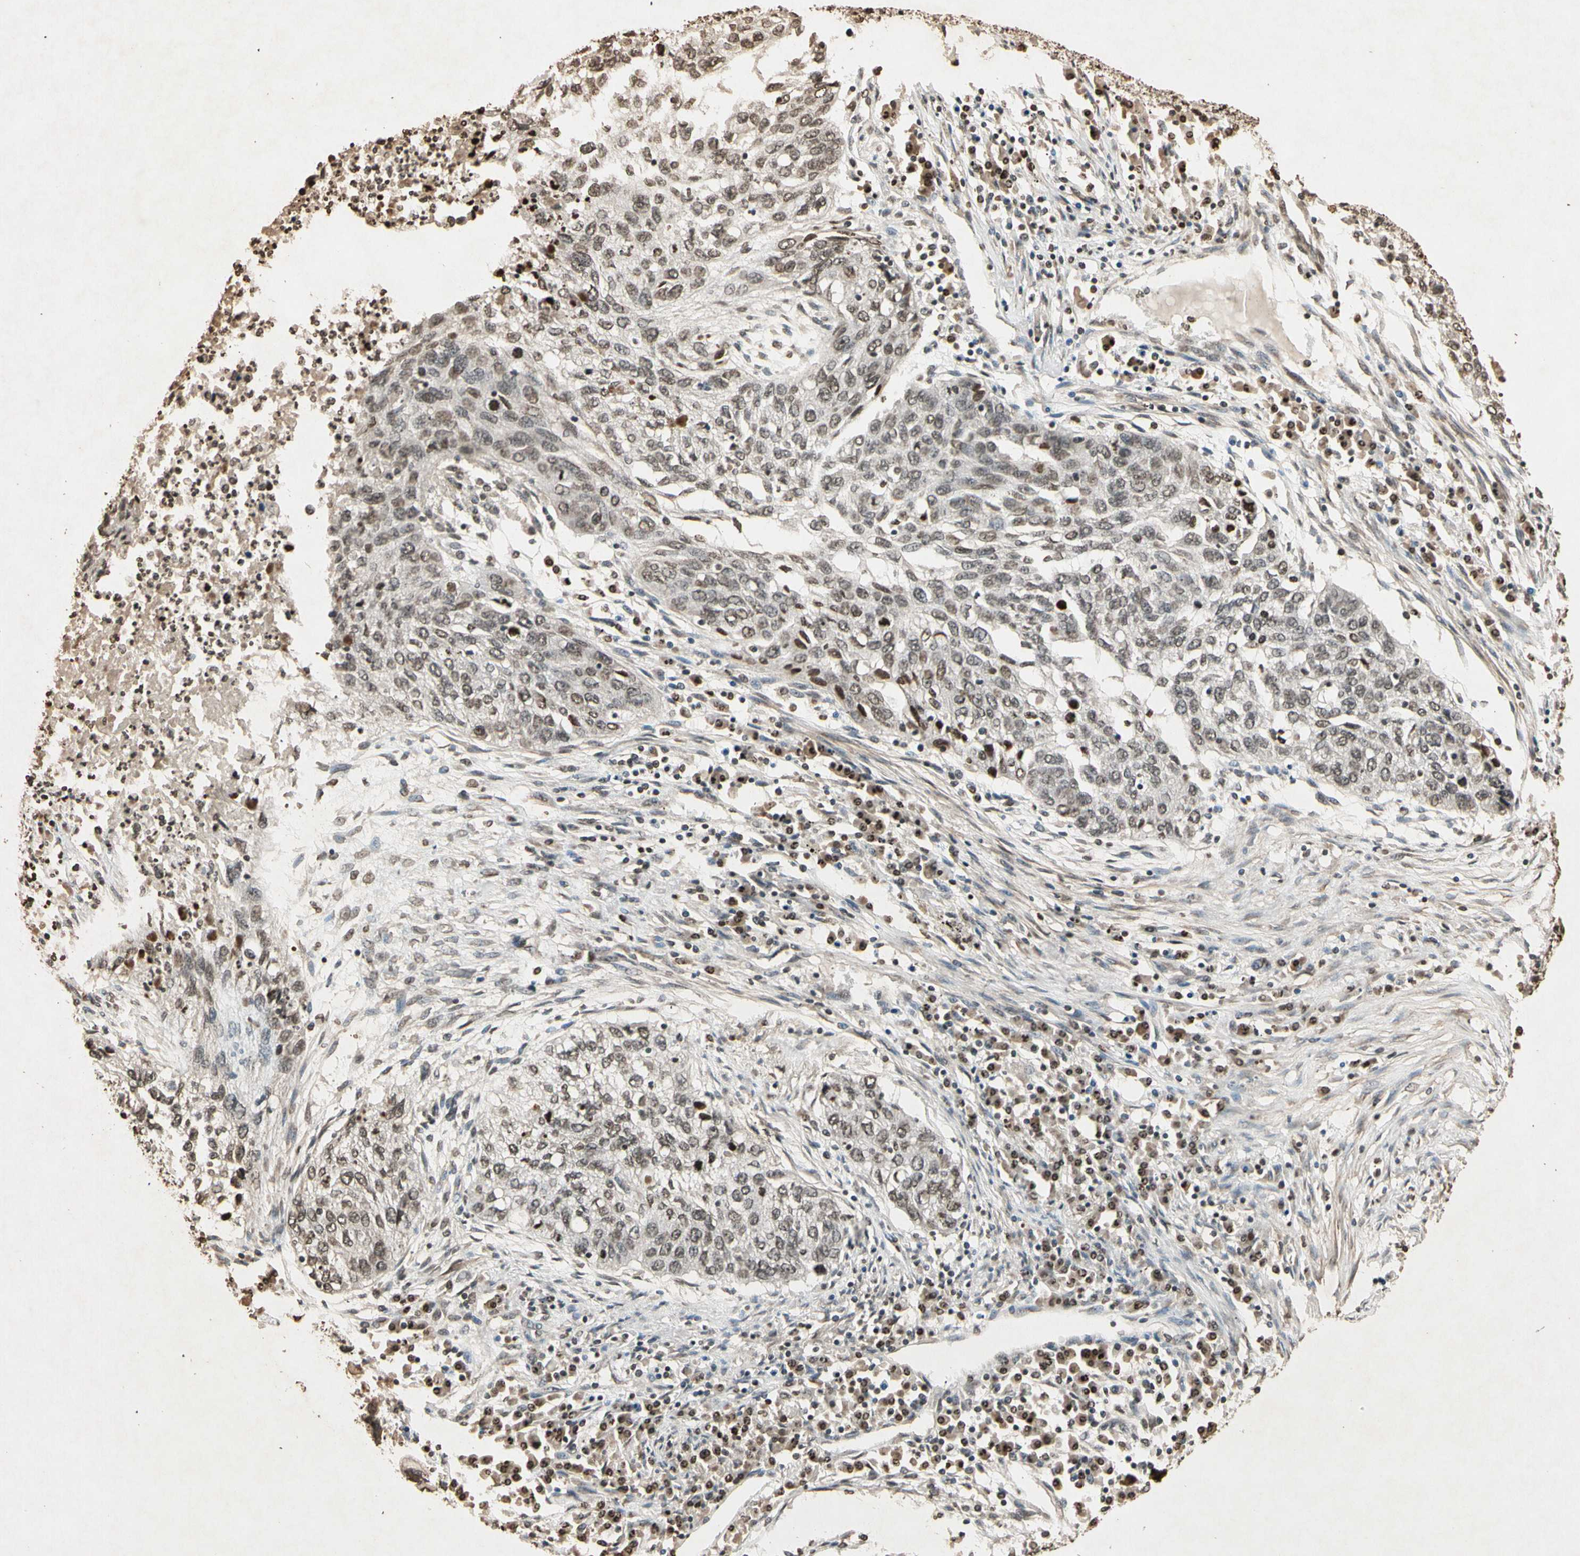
{"staining": {"intensity": "weak", "quantity": "25%-75%", "location": "nuclear"}, "tissue": "lung cancer", "cell_type": "Tumor cells", "image_type": "cancer", "snomed": [{"axis": "morphology", "description": "Squamous cell carcinoma, NOS"}, {"axis": "topography", "description": "Lung"}], "caption": "Human squamous cell carcinoma (lung) stained for a protein (brown) displays weak nuclear positive staining in about 25%-75% of tumor cells.", "gene": "TOP1", "patient": {"sex": "female", "age": 63}}